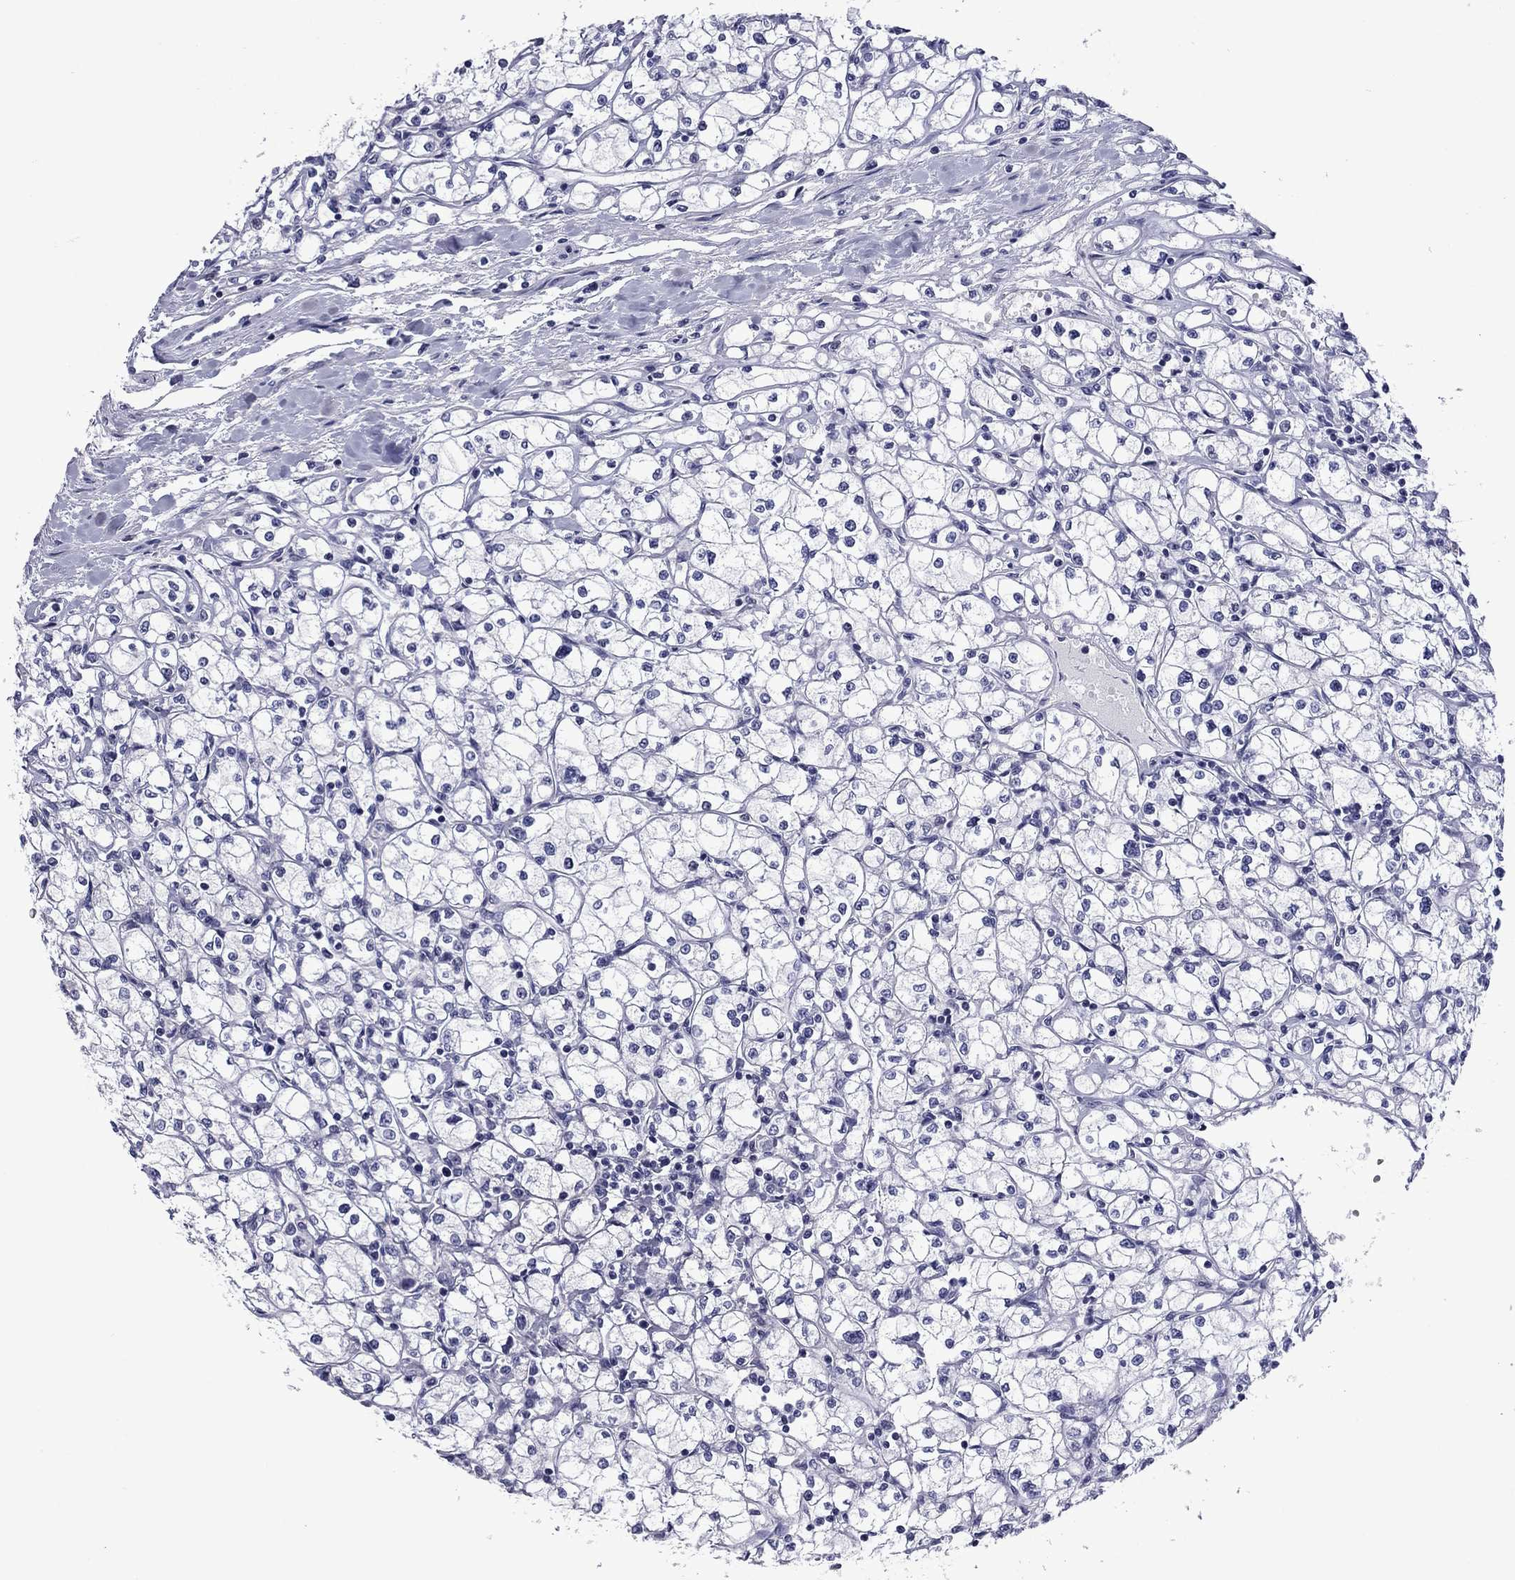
{"staining": {"intensity": "negative", "quantity": "none", "location": "none"}, "tissue": "renal cancer", "cell_type": "Tumor cells", "image_type": "cancer", "snomed": [{"axis": "morphology", "description": "Adenocarcinoma, NOS"}, {"axis": "topography", "description": "Kidney"}], "caption": "Immunohistochemistry (IHC) micrograph of neoplastic tissue: human renal cancer (adenocarcinoma) stained with DAB (3,3'-diaminobenzidine) reveals no significant protein expression in tumor cells. Brightfield microscopy of immunohistochemistry stained with DAB (3,3'-diaminobenzidine) (brown) and hematoxylin (blue), captured at high magnification.", "gene": "PIWIL1", "patient": {"sex": "male", "age": 67}}